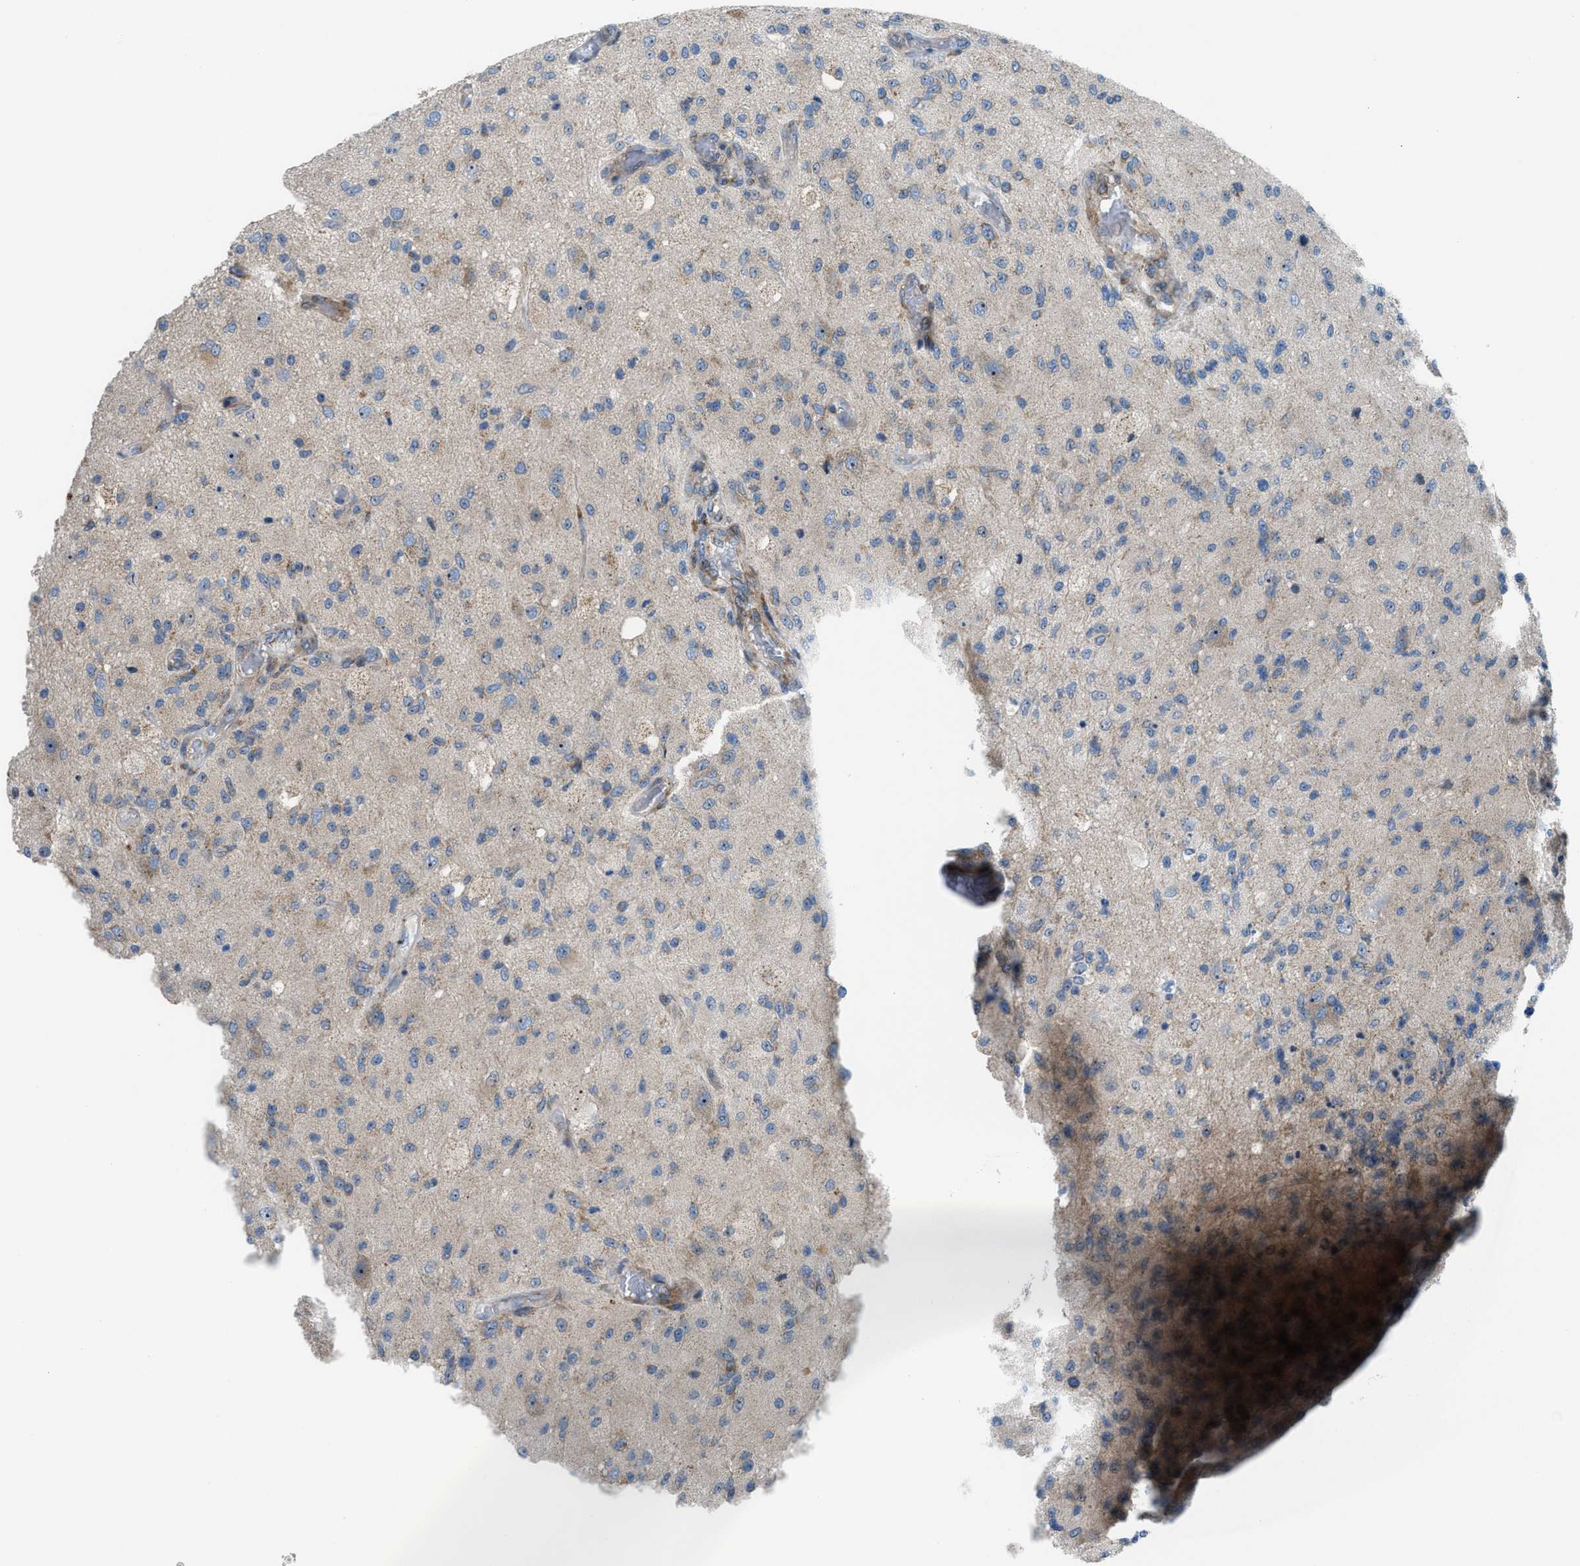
{"staining": {"intensity": "moderate", "quantity": "<25%", "location": "nuclear"}, "tissue": "glioma", "cell_type": "Tumor cells", "image_type": "cancer", "snomed": [{"axis": "morphology", "description": "Normal tissue, NOS"}, {"axis": "morphology", "description": "Glioma, malignant, High grade"}, {"axis": "topography", "description": "Cerebral cortex"}], "caption": "Immunohistochemical staining of human high-grade glioma (malignant) displays low levels of moderate nuclear positivity in approximately <25% of tumor cells. Immunohistochemistry stains the protein in brown and the nuclei are stained blue.", "gene": "TPH1", "patient": {"sex": "male", "age": 77}}